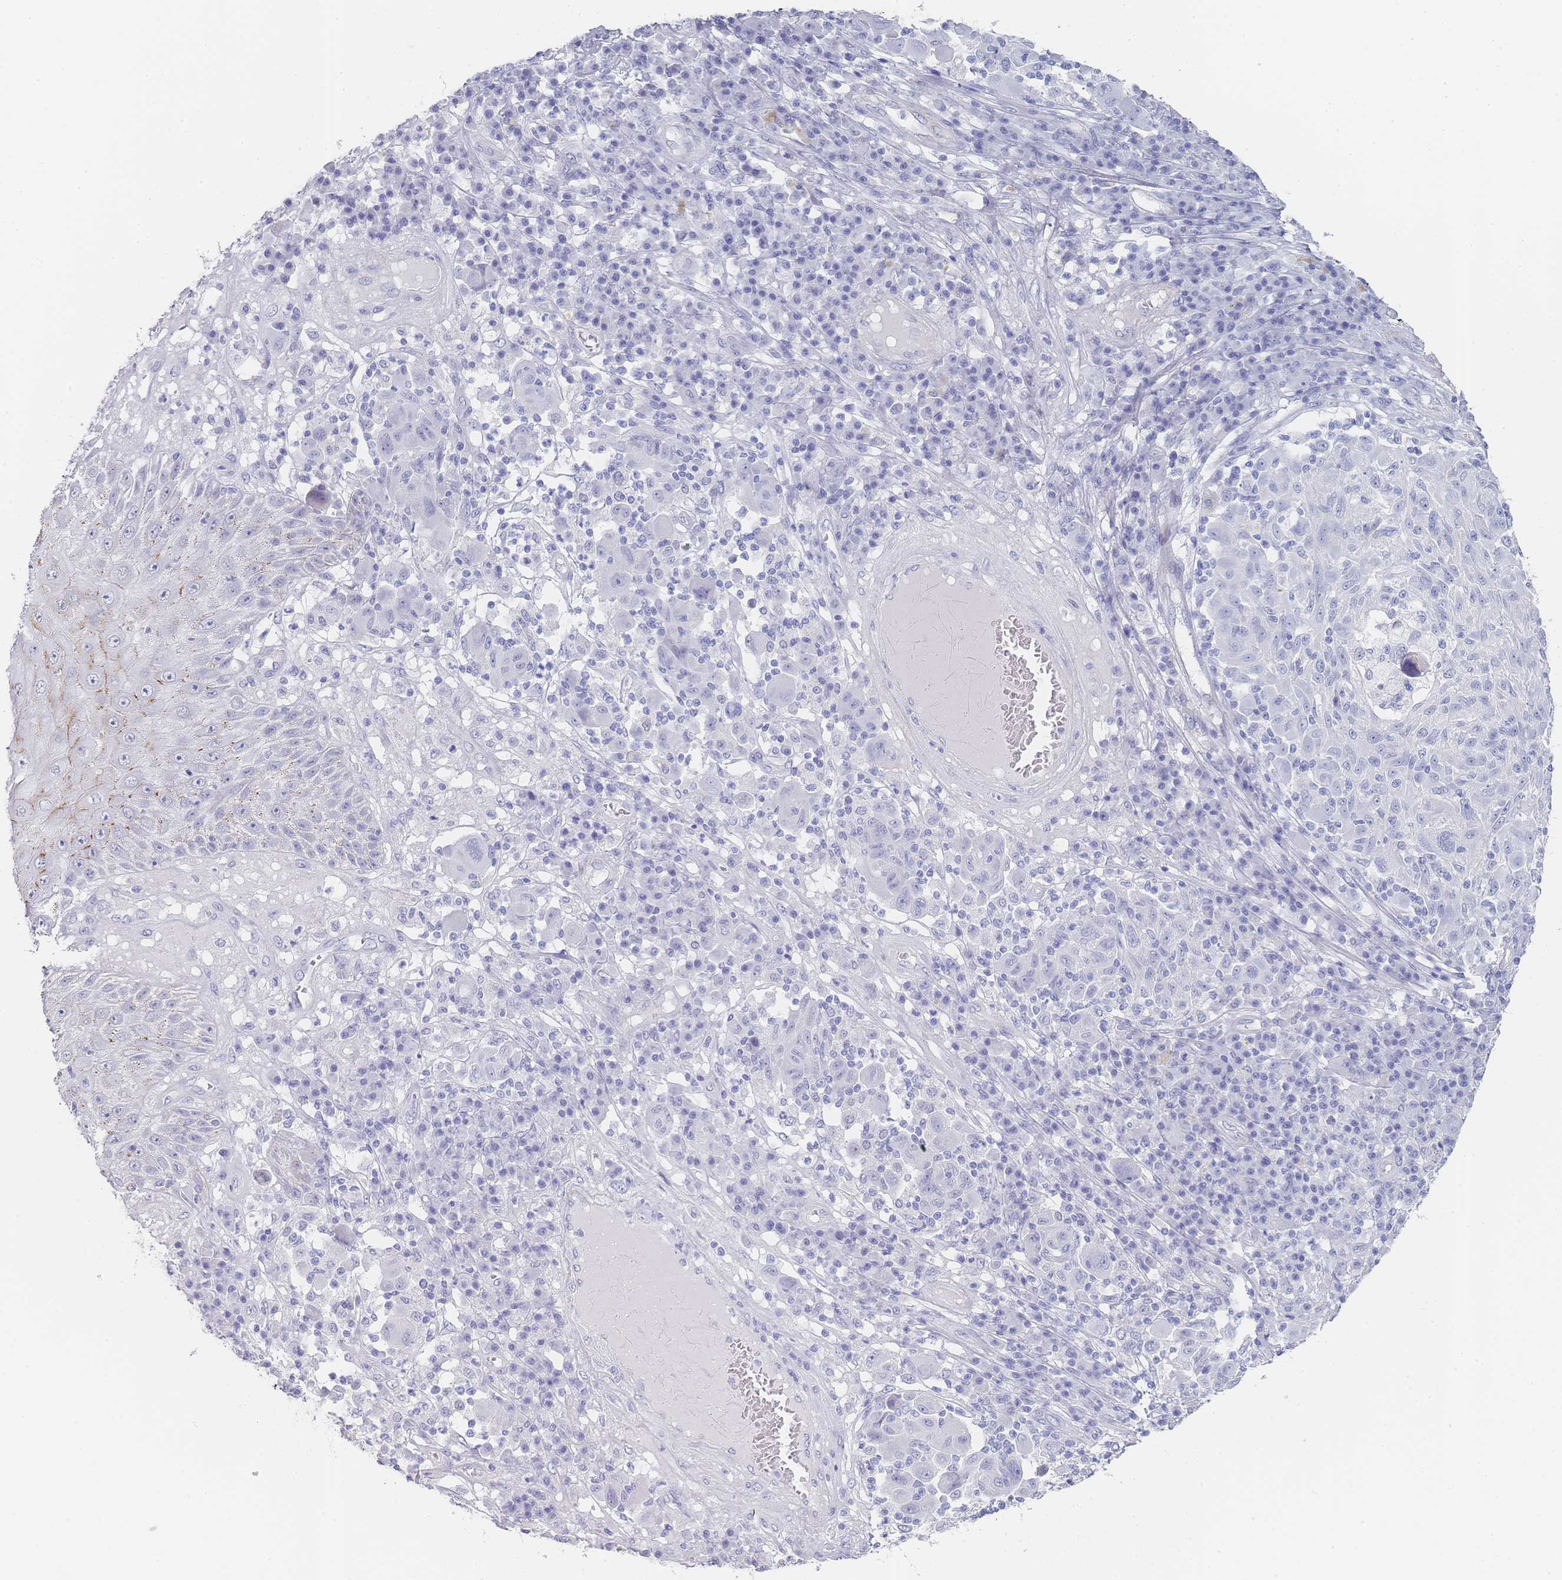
{"staining": {"intensity": "negative", "quantity": "none", "location": "none"}, "tissue": "melanoma", "cell_type": "Tumor cells", "image_type": "cancer", "snomed": [{"axis": "morphology", "description": "Malignant melanoma, NOS"}, {"axis": "topography", "description": "Skin"}], "caption": "Histopathology image shows no significant protein positivity in tumor cells of melanoma. (Brightfield microscopy of DAB immunohistochemistry (IHC) at high magnification).", "gene": "IMPG1", "patient": {"sex": "male", "age": 53}}